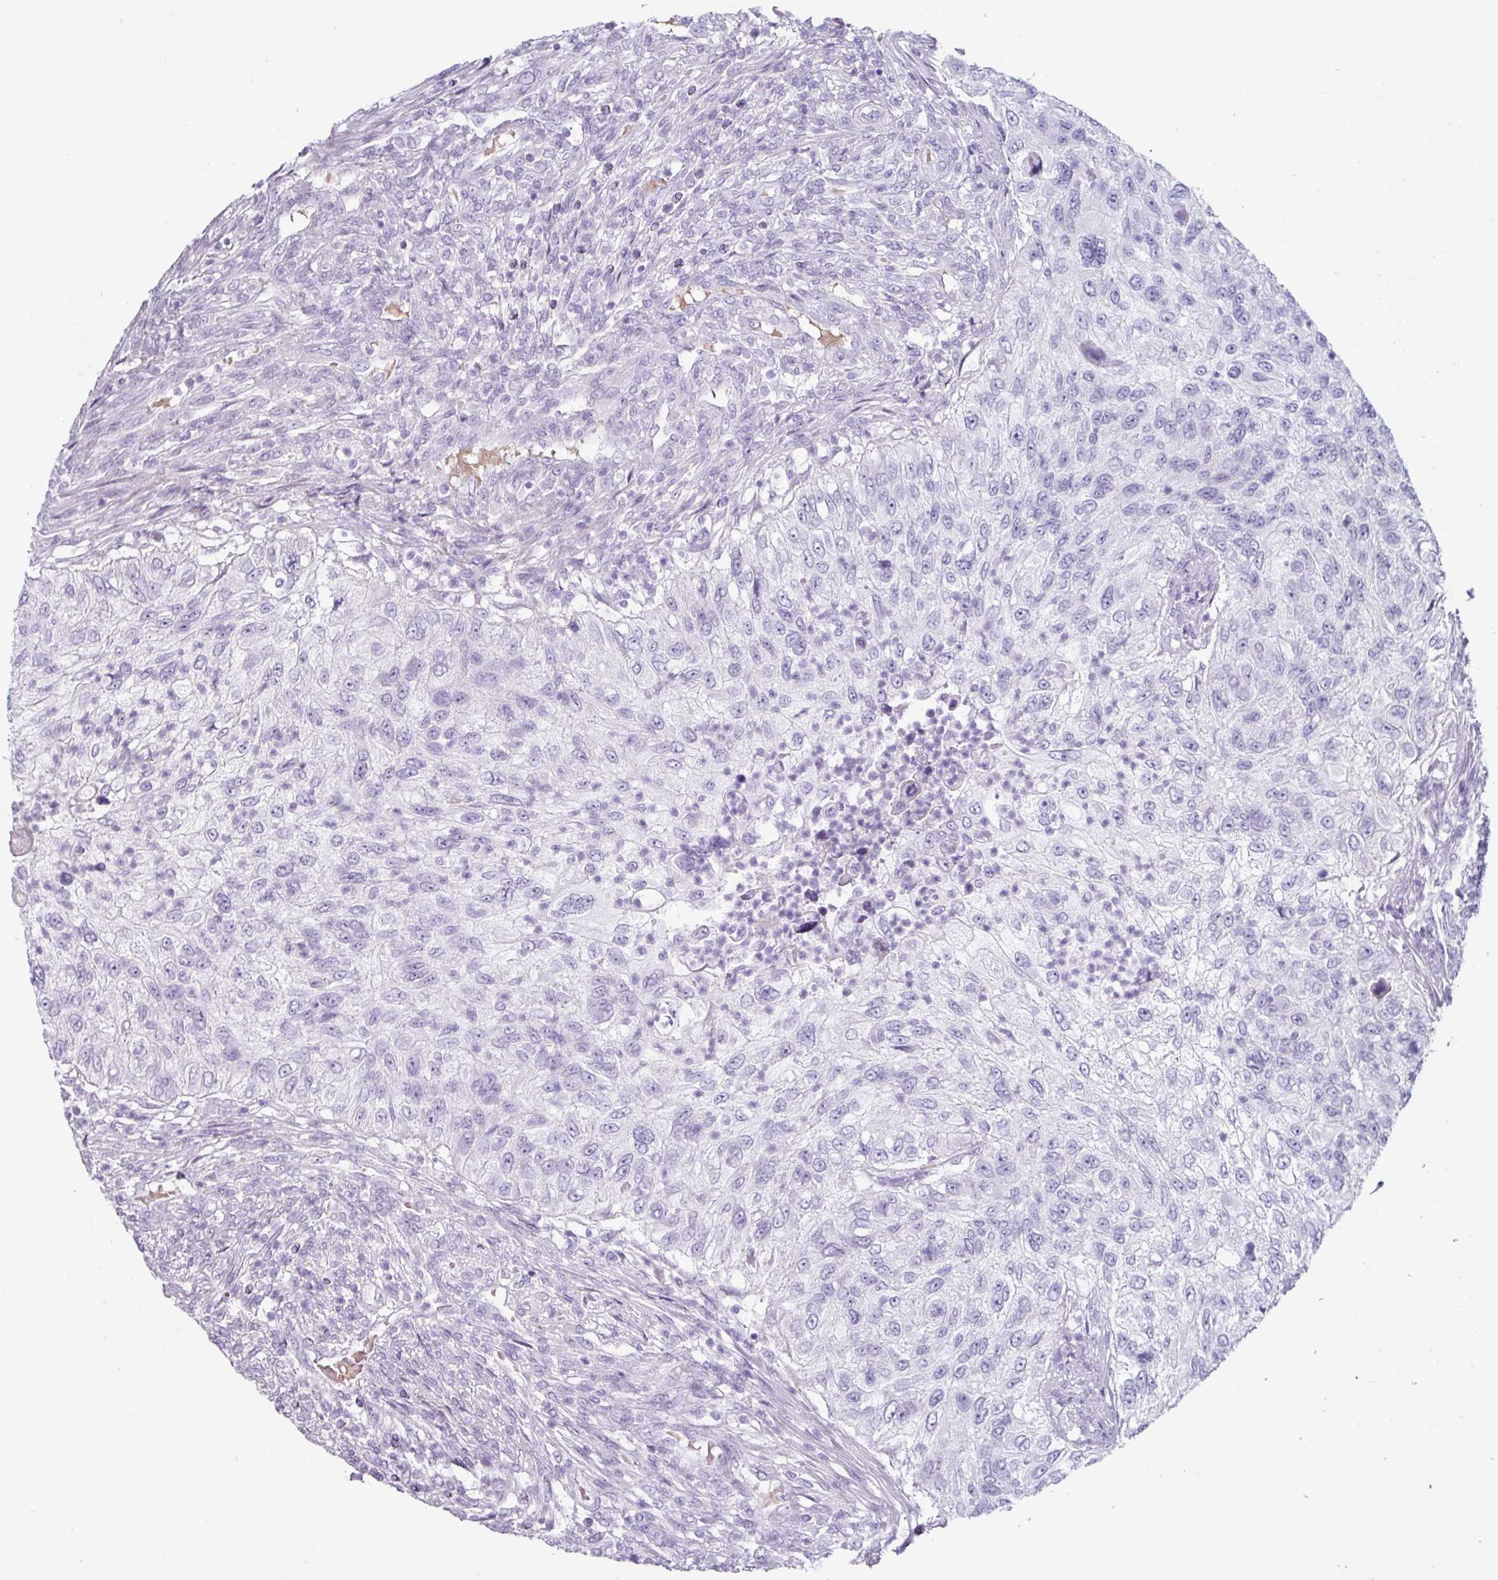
{"staining": {"intensity": "negative", "quantity": "none", "location": "none"}, "tissue": "urothelial cancer", "cell_type": "Tumor cells", "image_type": "cancer", "snomed": [{"axis": "morphology", "description": "Urothelial carcinoma, High grade"}, {"axis": "topography", "description": "Urinary bladder"}], "caption": "Immunohistochemistry (IHC) image of urothelial carcinoma (high-grade) stained for a protein (brown), which demonstrates no expression in tumor cells.", "gene": "CLCA1", "patient": {"sex": "female", "age": 60}}